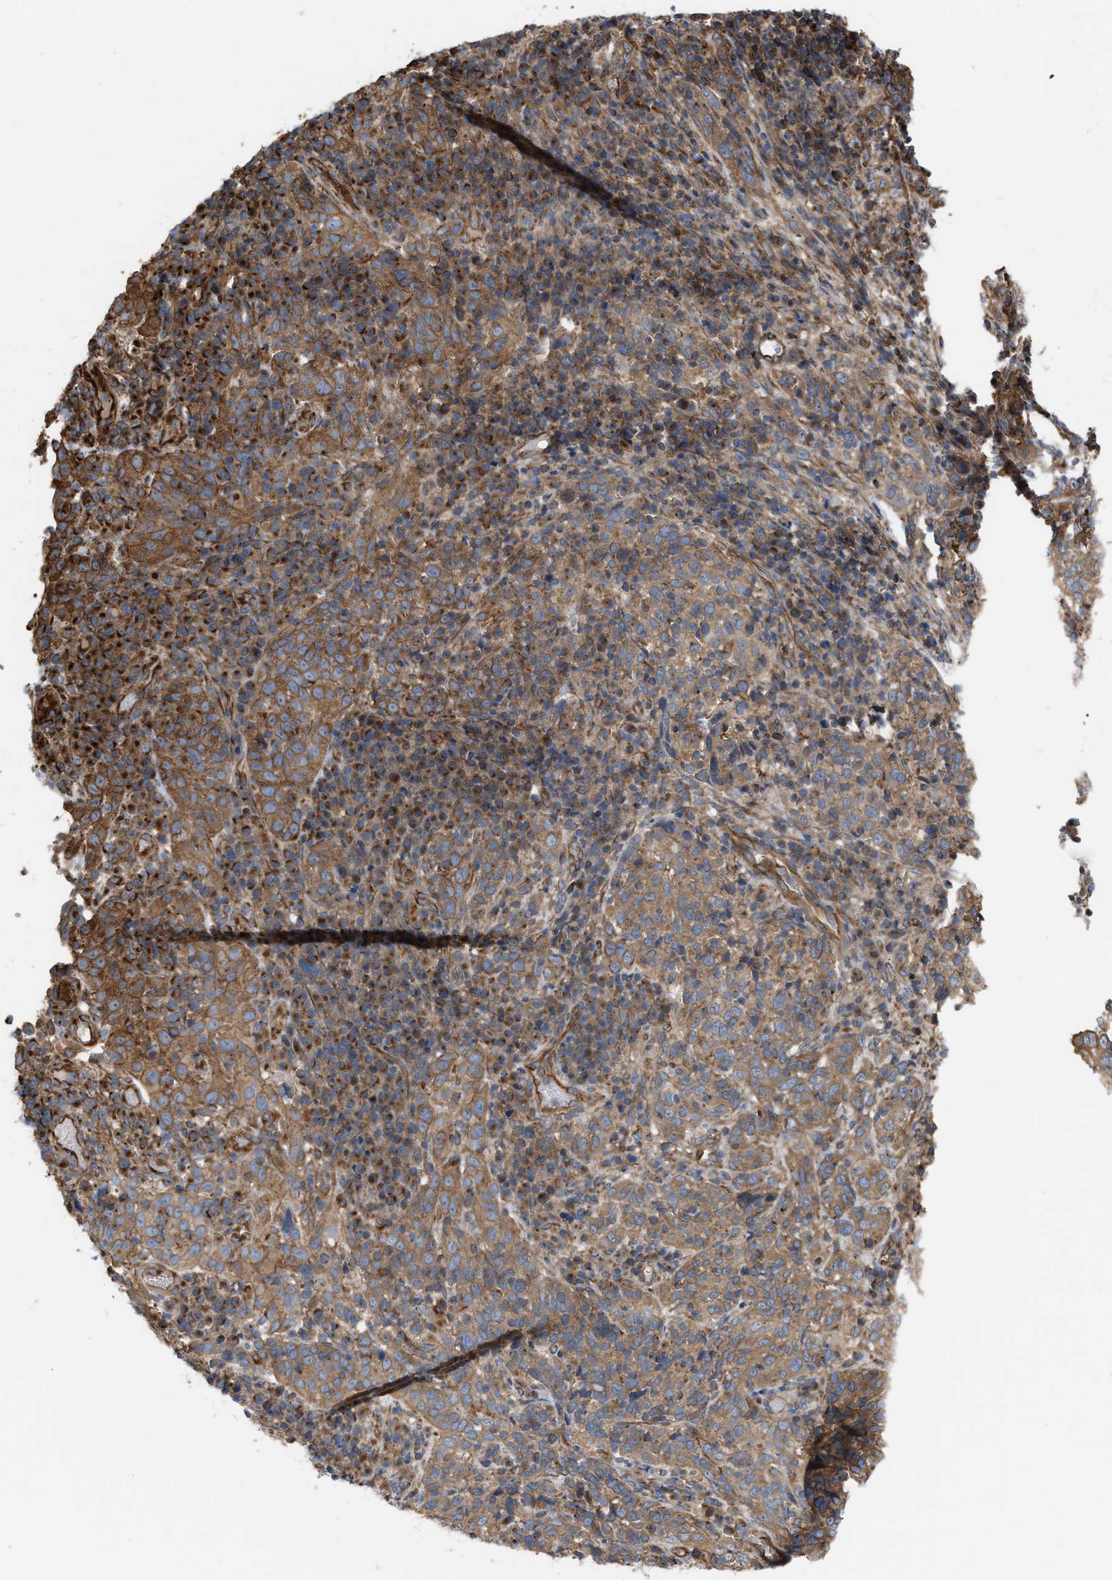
{"staining": {"intensity": "moderate", "quantity": ">75%", "location": "cytoplasmic/membranous"}, "tissue": "cervical cancer", "cell_type": "Tumor cells", "image_type": "cancer", "snomed": [{"axis": "morphology", "description": "Squamous cell carcinoma, NOS"}, {"axis": "topography", "description": "Cervix"}], "caption": "A brown stain labels moderate cytoplasmic/membranous positivity of a protein in cervical squamous cell carcinoma tumor cells.", "gene": "EPS15L1", "patient": {"sex": "female", "age": 46}}